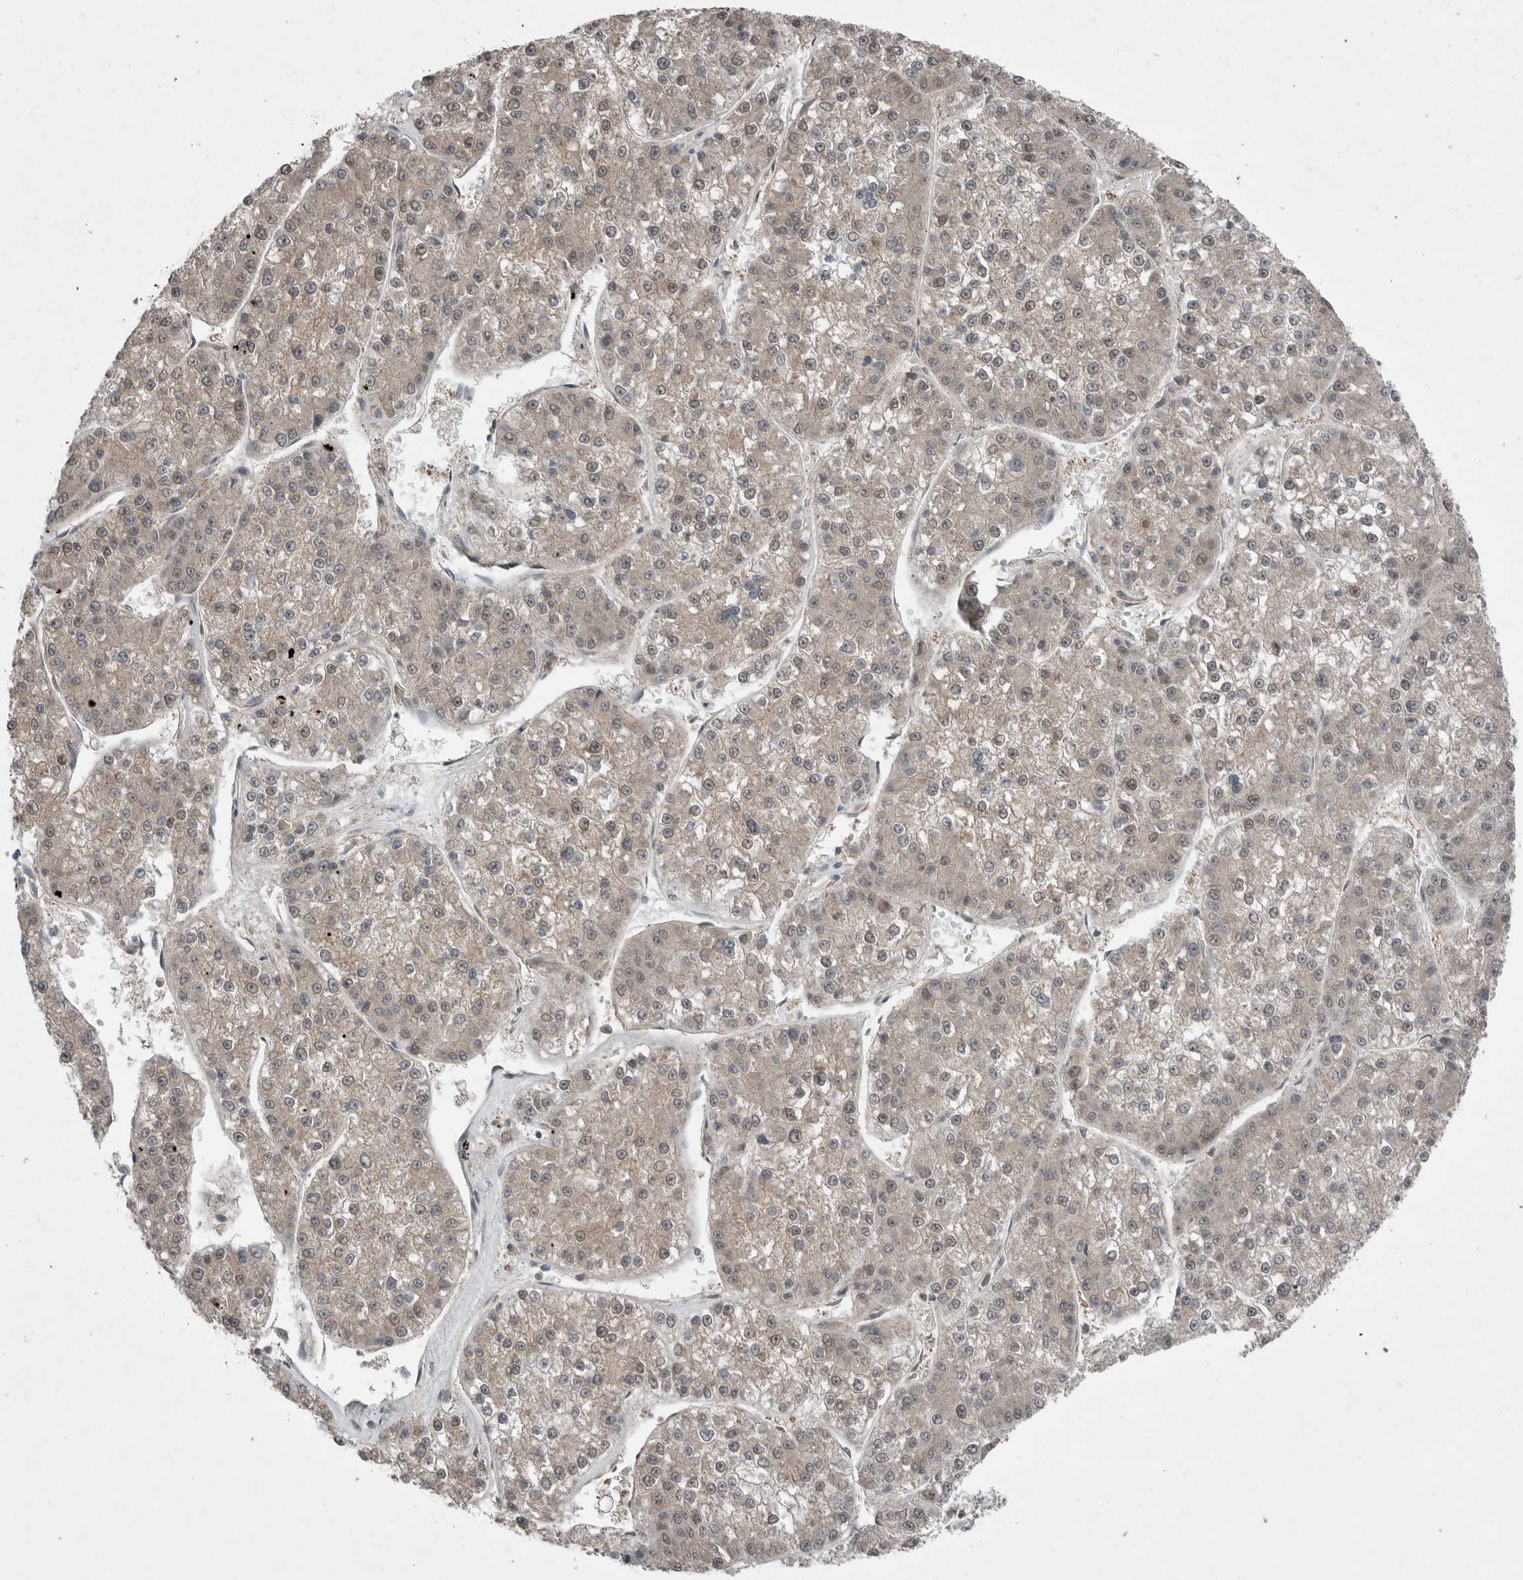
{"staining": {"intensity": "weak", "quantity": ">75%", "location": "nuclear"}, "tissue": "liver cancer", "cell_type": "Tumor cells", "image_type": "cancer", "snomed": [{"axis": "morphology", "description": "Carcinoma, Hepatocellular, NOS"}, {"axis": "topography", "description": "Liver"}], "caption": "Human liver cancer (hepatocellular carcinoma) stained for a protein (brown) displays weak nuclear positive staining in about >75% of tumor cells.", "gene": "MFAP3L", "patient": {"sex": "female", "age": 73}}